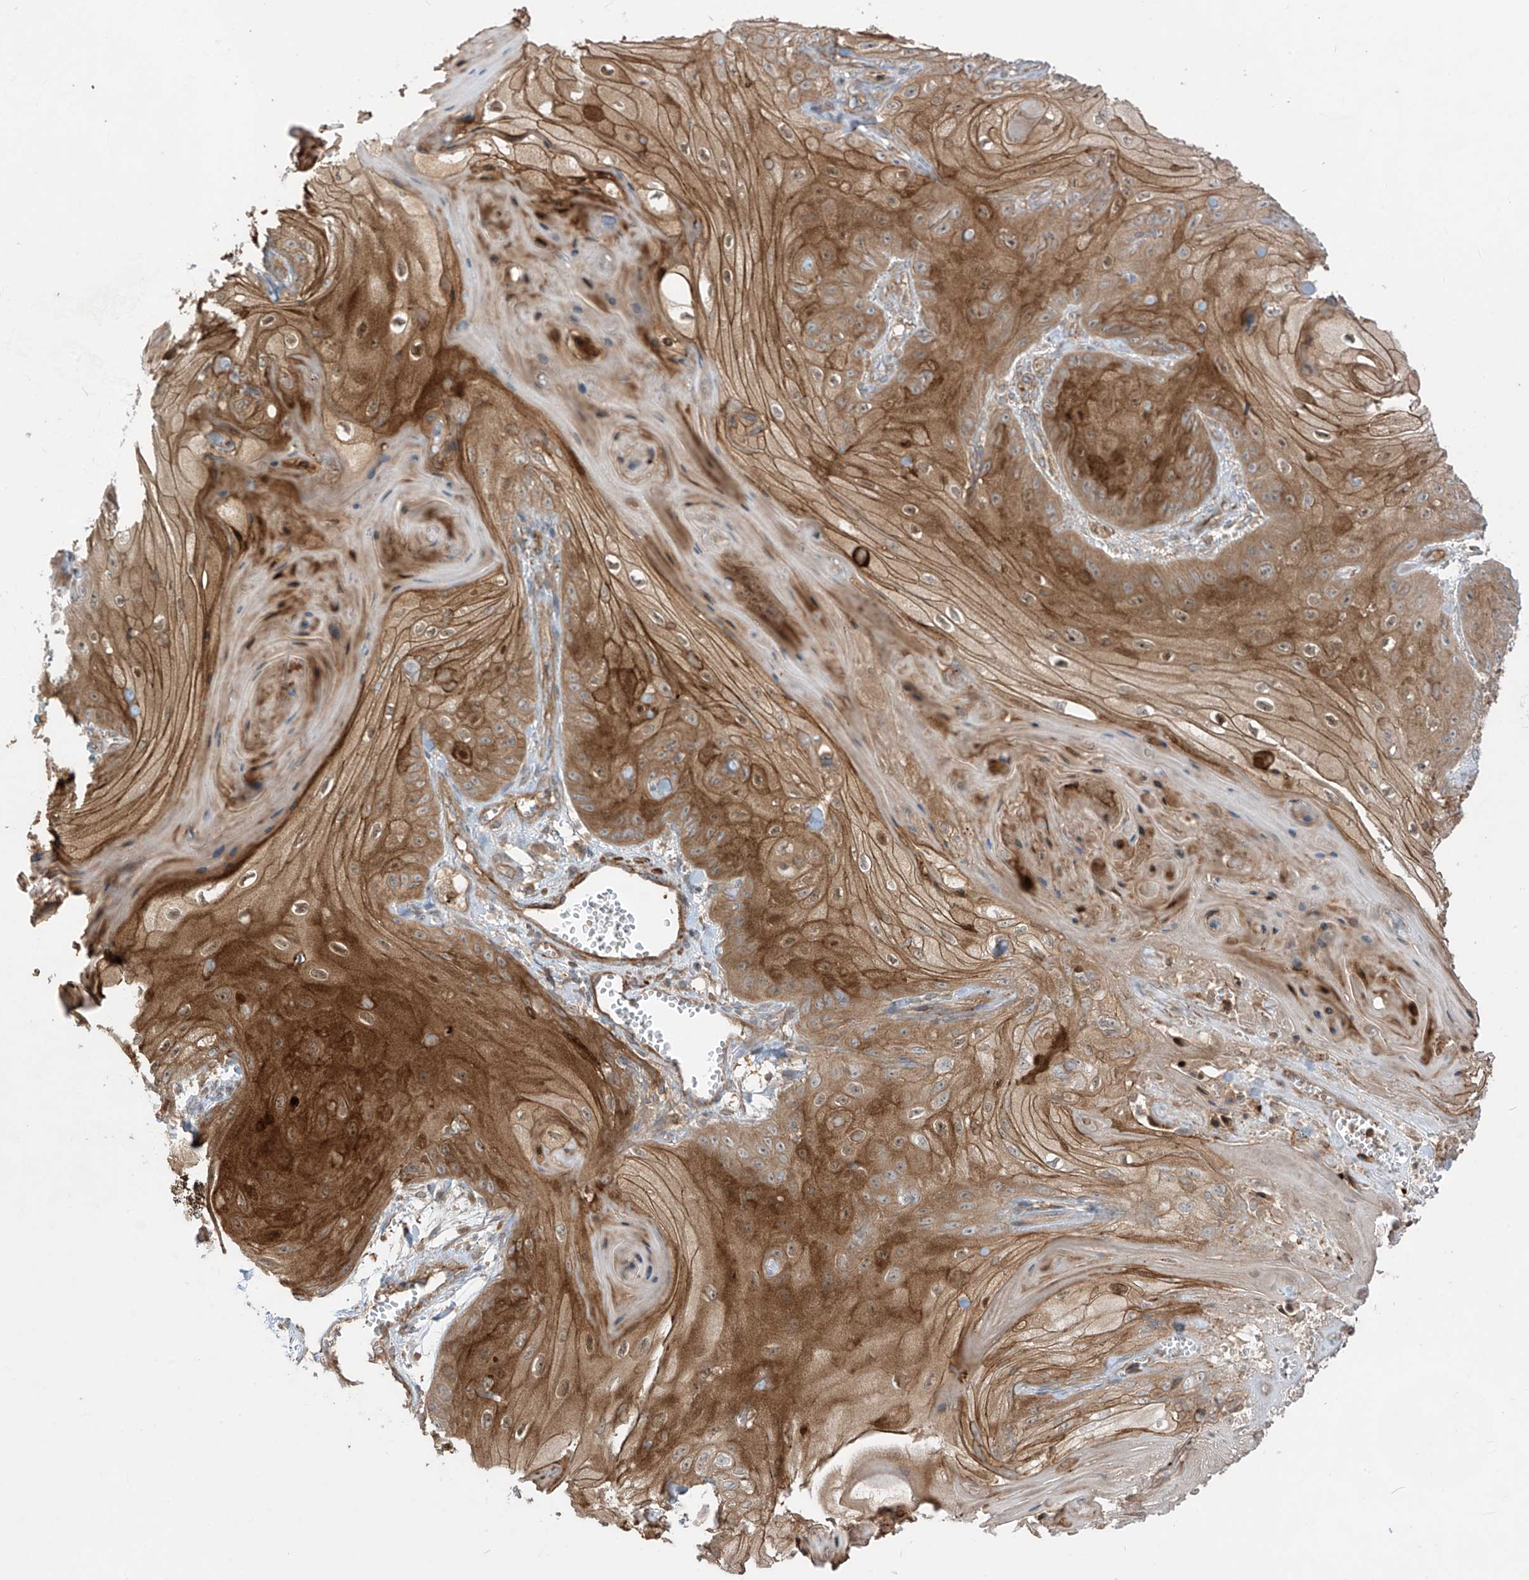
{"staining": {"intensity": "moderate", "quantity": ">75%", "location": "cytoplasmic/membranous,nuclear"}, "tissue": "skin cancer", "cell_type": "Tumor cells", "image_type": "cancer", "snomed": [{"axis": "morphology", "description": "Squamous cell carcinoma, NOS"}, {"axis": "topography", "description": "Skin"}], "caption": "Immunohistochemistry histopathology image of skin cancer stained for a protein (brown), which exhibits medium levels of moderate cytoplasmic/membranous and nuclear positivity in about >75% of tumor cells.", "gene": "TRMU", "patient": {"sex": "male", "age": 74}}